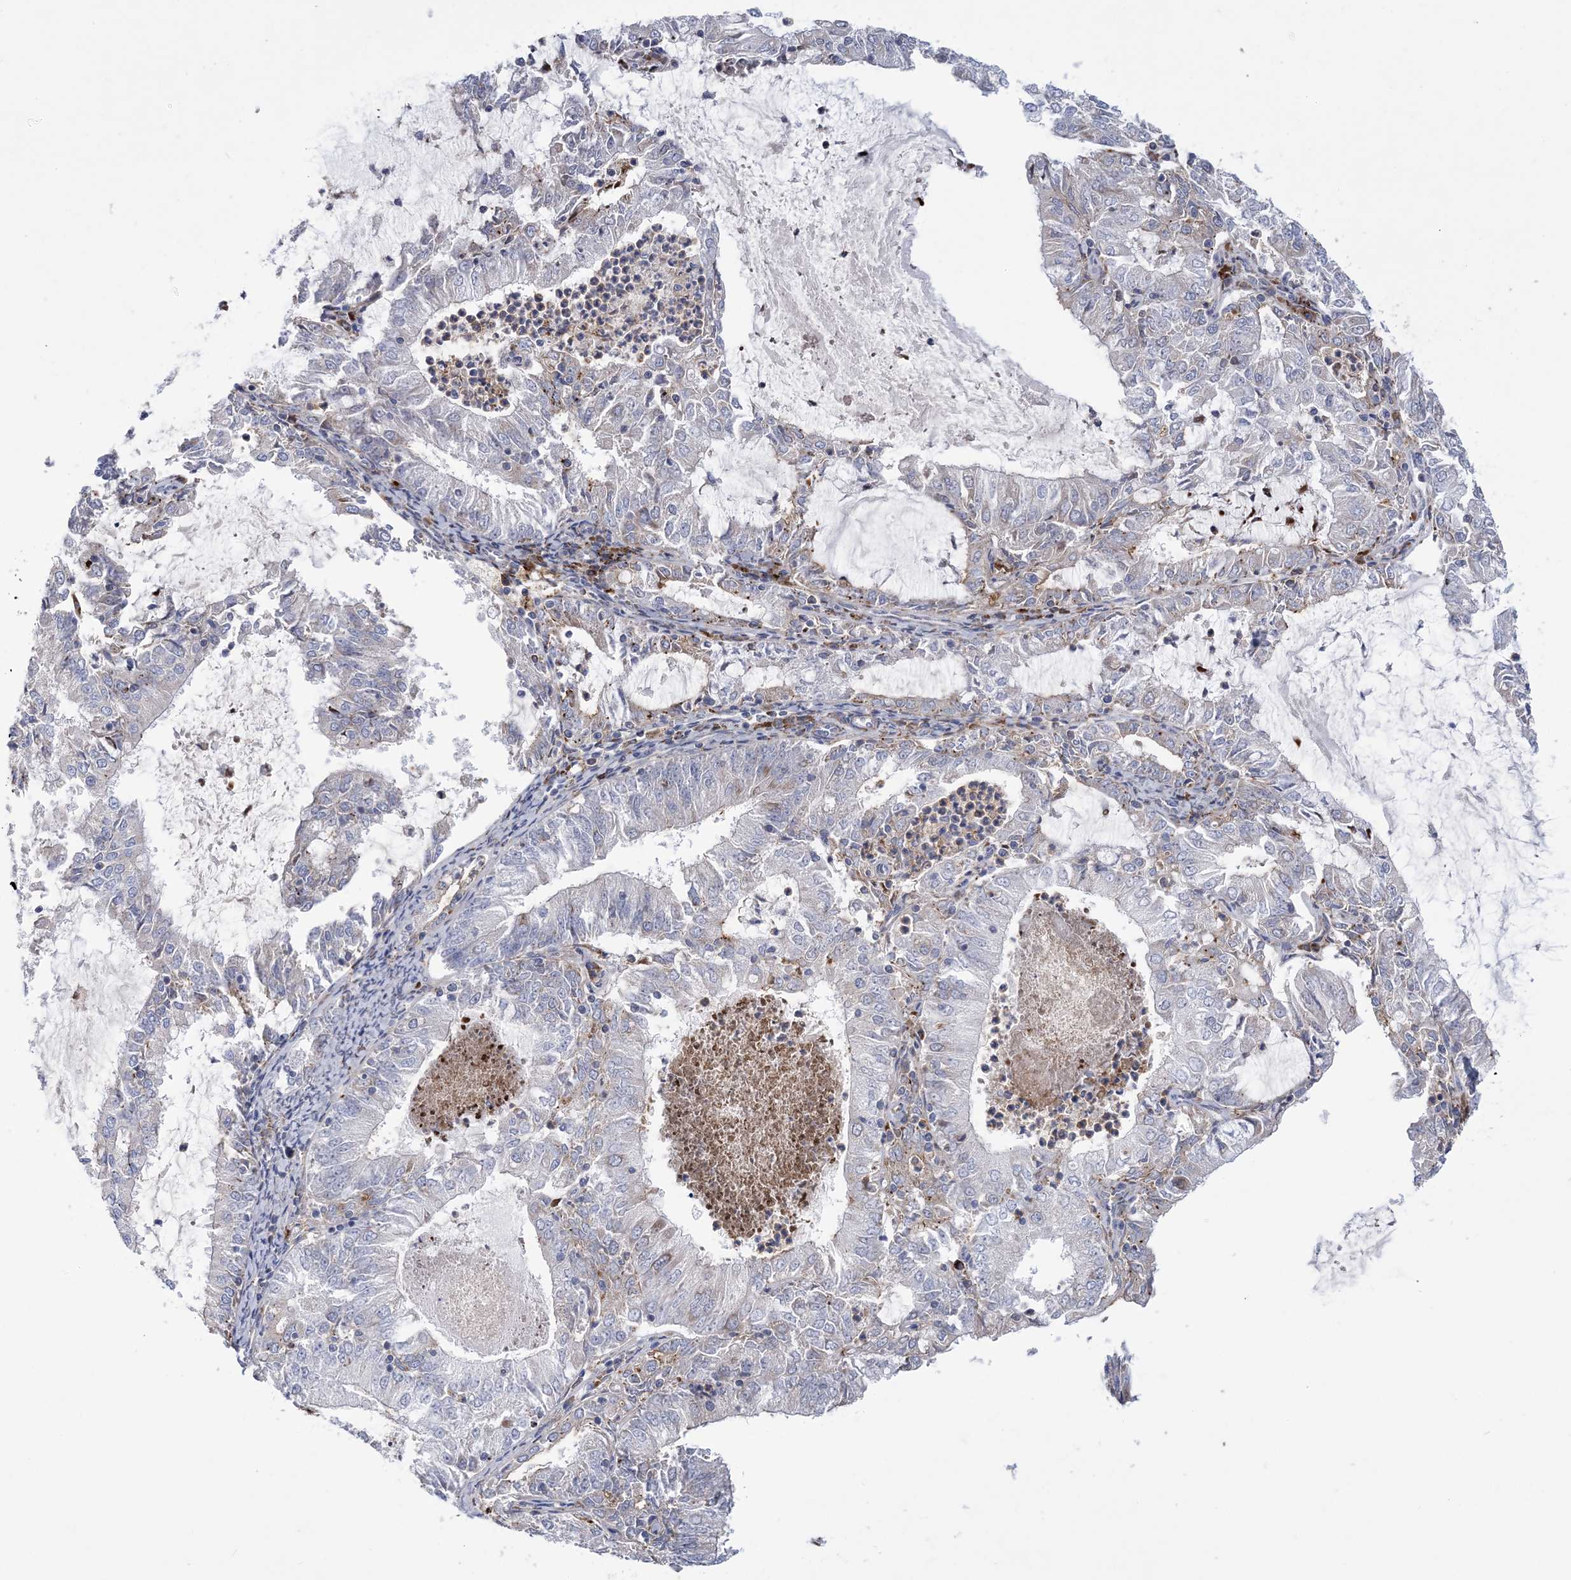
{"staining": {"intensity": "negative", "quantity": "none", "location": "none"}, "tissue": "endometrial cancer", "cell_type": "Tumor cells", "image_type": "cancer", "snomed": [{"axis": "morphology", "description": "Adenocarcinoma, NOS"}, {"axis": "topography", "description": "Endometrium"}], "caption": "This image is of endometrial cancer (adenocarcinoma) stained with immunohistochemistry to label a protein in brown with the nuclei are counter-stained blue. There is no staining in tumor cells. The staining is performed using DAB brown chromogen with nuclei counter-stained in using hematoxylin.", "gene": "ARSJ", "patient": {"sex": "female", "age": 57}}